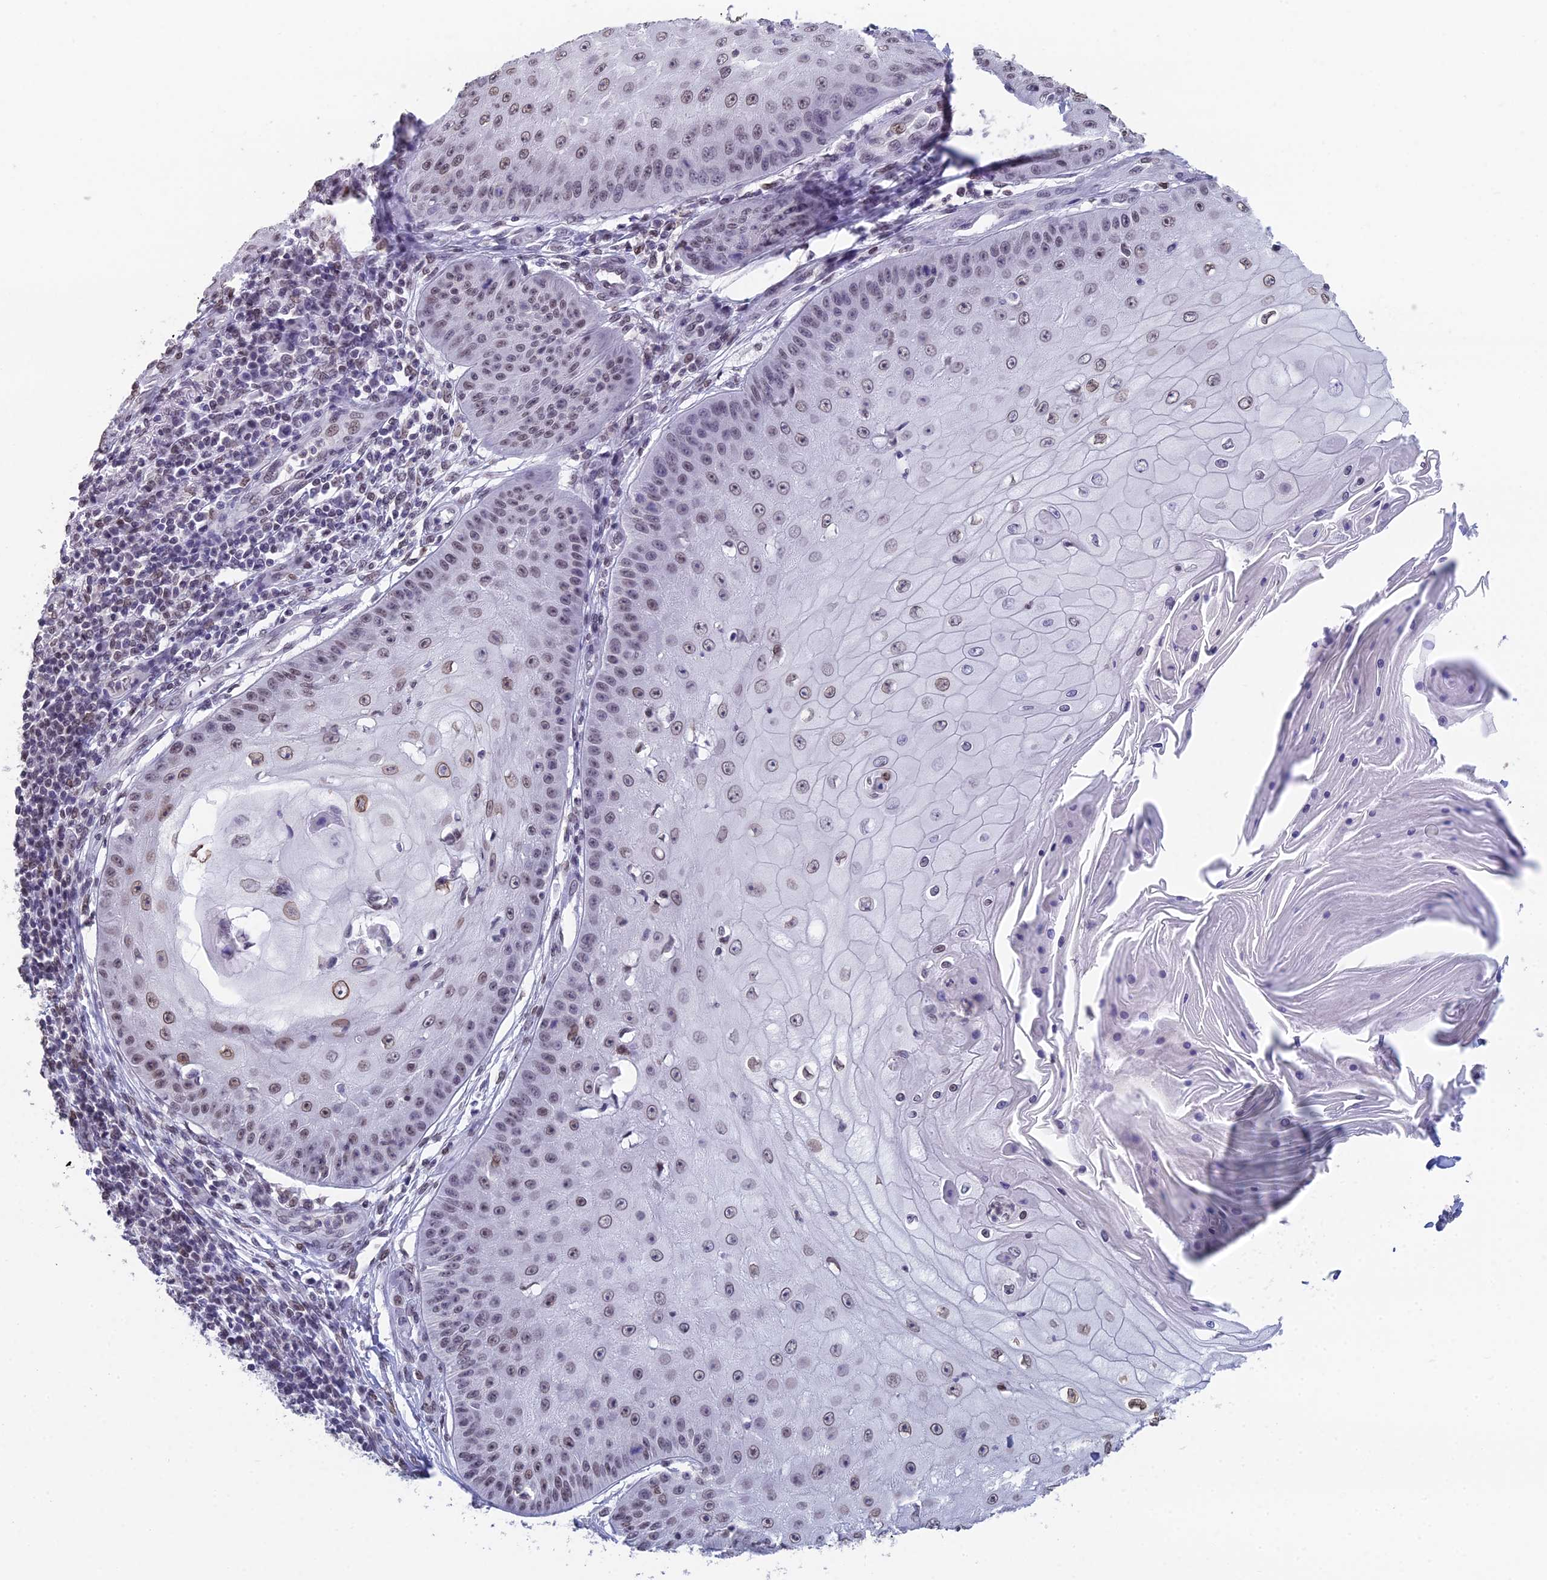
{"staining": {"intensity": "moderate", "quantity": "25%-75%", "location": "cytoplasmic/membranous,nuclear"}, "tissue": "skin cancer", "cell_type": "Tumor cells", "image_type": "cancer", "snomed": [{"axis": "morphology", "description": "Squamous cell carcinoma, NOS"}, {"axis": "topography", "description": "Skin"}], "caption": "Brown immunohistochemical staining in skin squamous cell carcinoma reveals moderate cytoplasmic/membranous and nuclear positivity in about 25%-75% of tumor cells.", "gene": "CCDC97", "patient": {"sex": "male", "age": 70}}